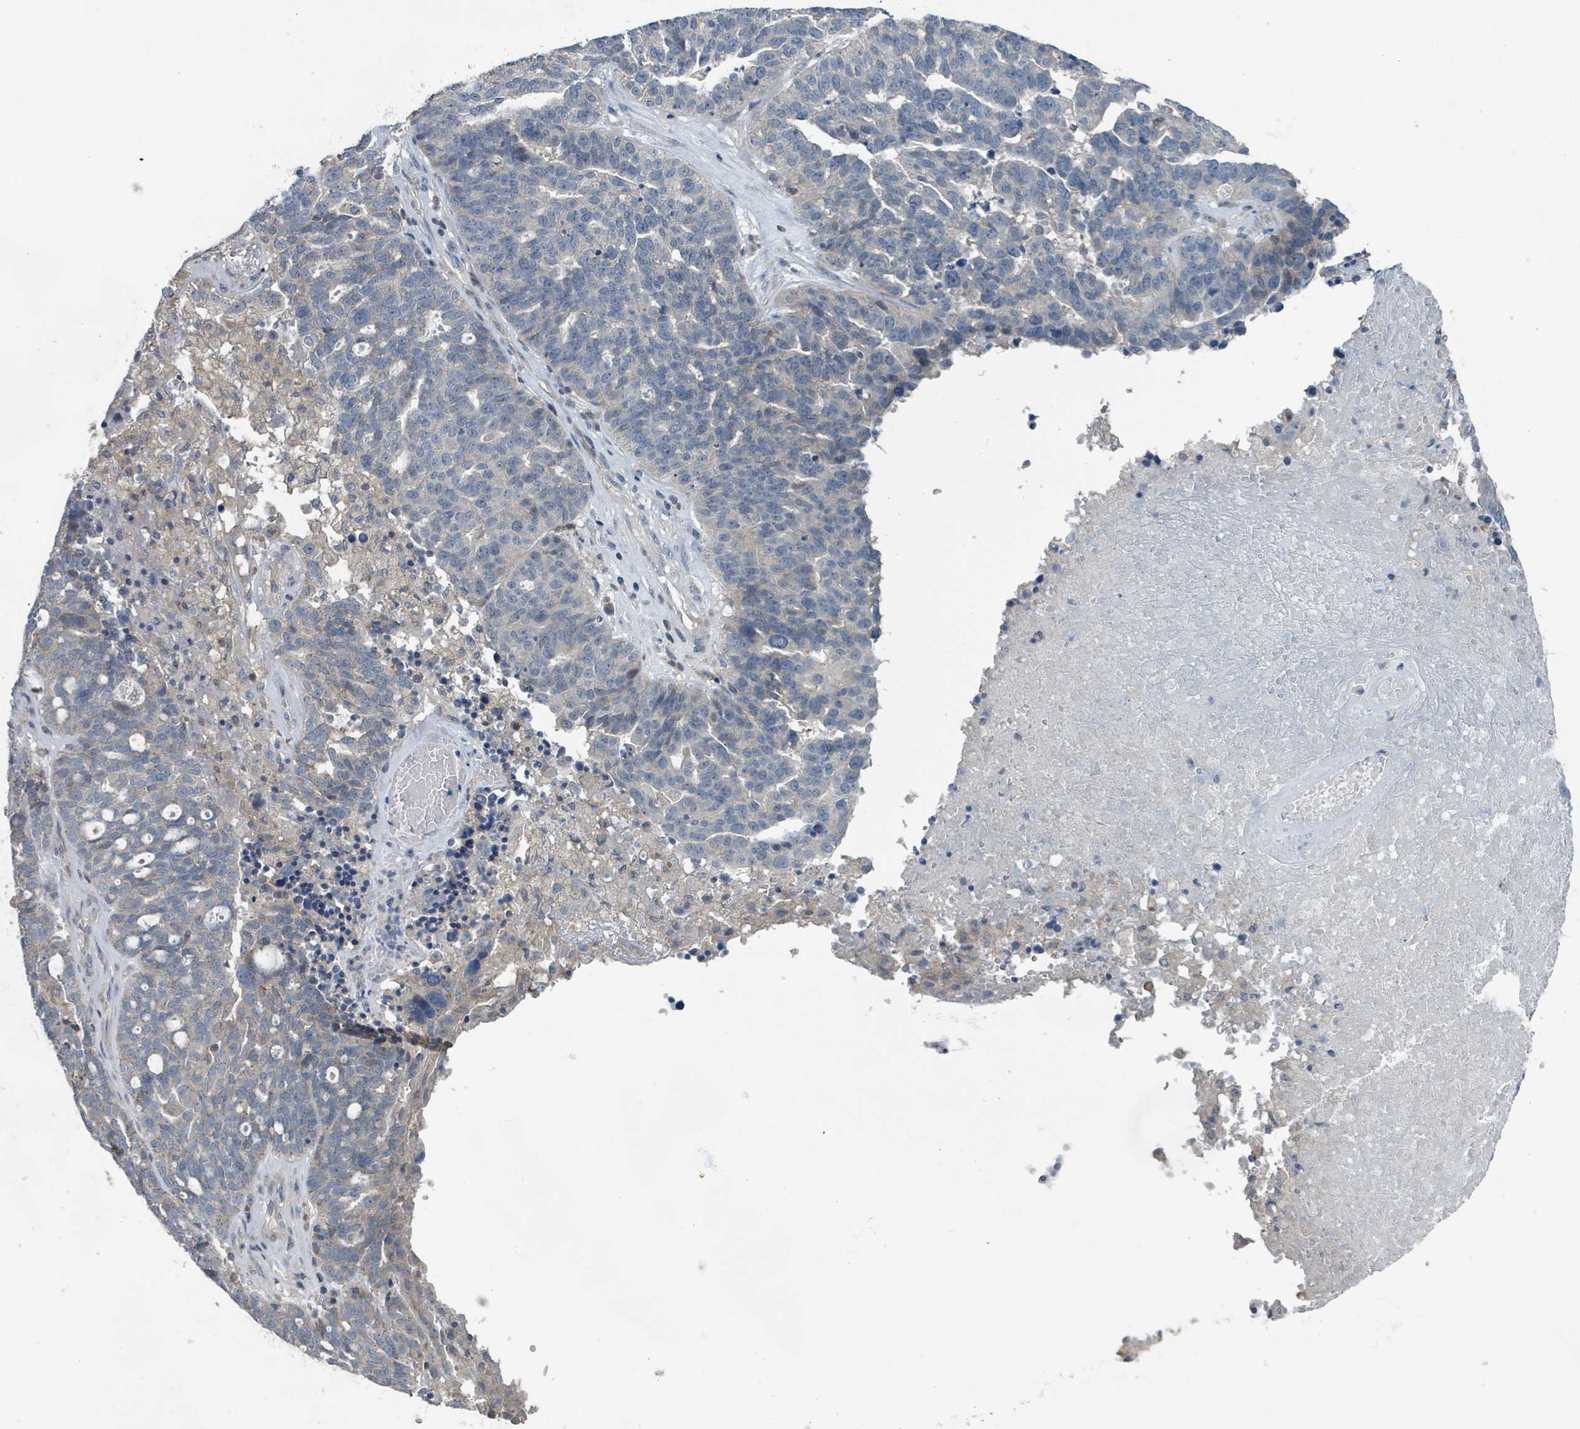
{"staining": {"intensity": "negative", "quantity": "none", "location": "none"}, "tissue": "ovarian cancer", "cell_type": "Tumor cells", "image_type": "cancer", "snomed": [{"axis": "morphology", "description": "Cystadenocarcinoma, serous, NOS"}, {"axis": "topography", "description": "Ovary"}], "caption": "This photomicrograph is of serous cystadenocarcinoma (ovarian) stained with immunohistochemistry to label a protein in brown with the nuclei are counter-stained blue. There is no positivity in tumor cells. (Brightfield microscopy of DAB IHC at high magnification).", "gene": "ACBD4", "patient": {"sex": "female", "age": 59}}